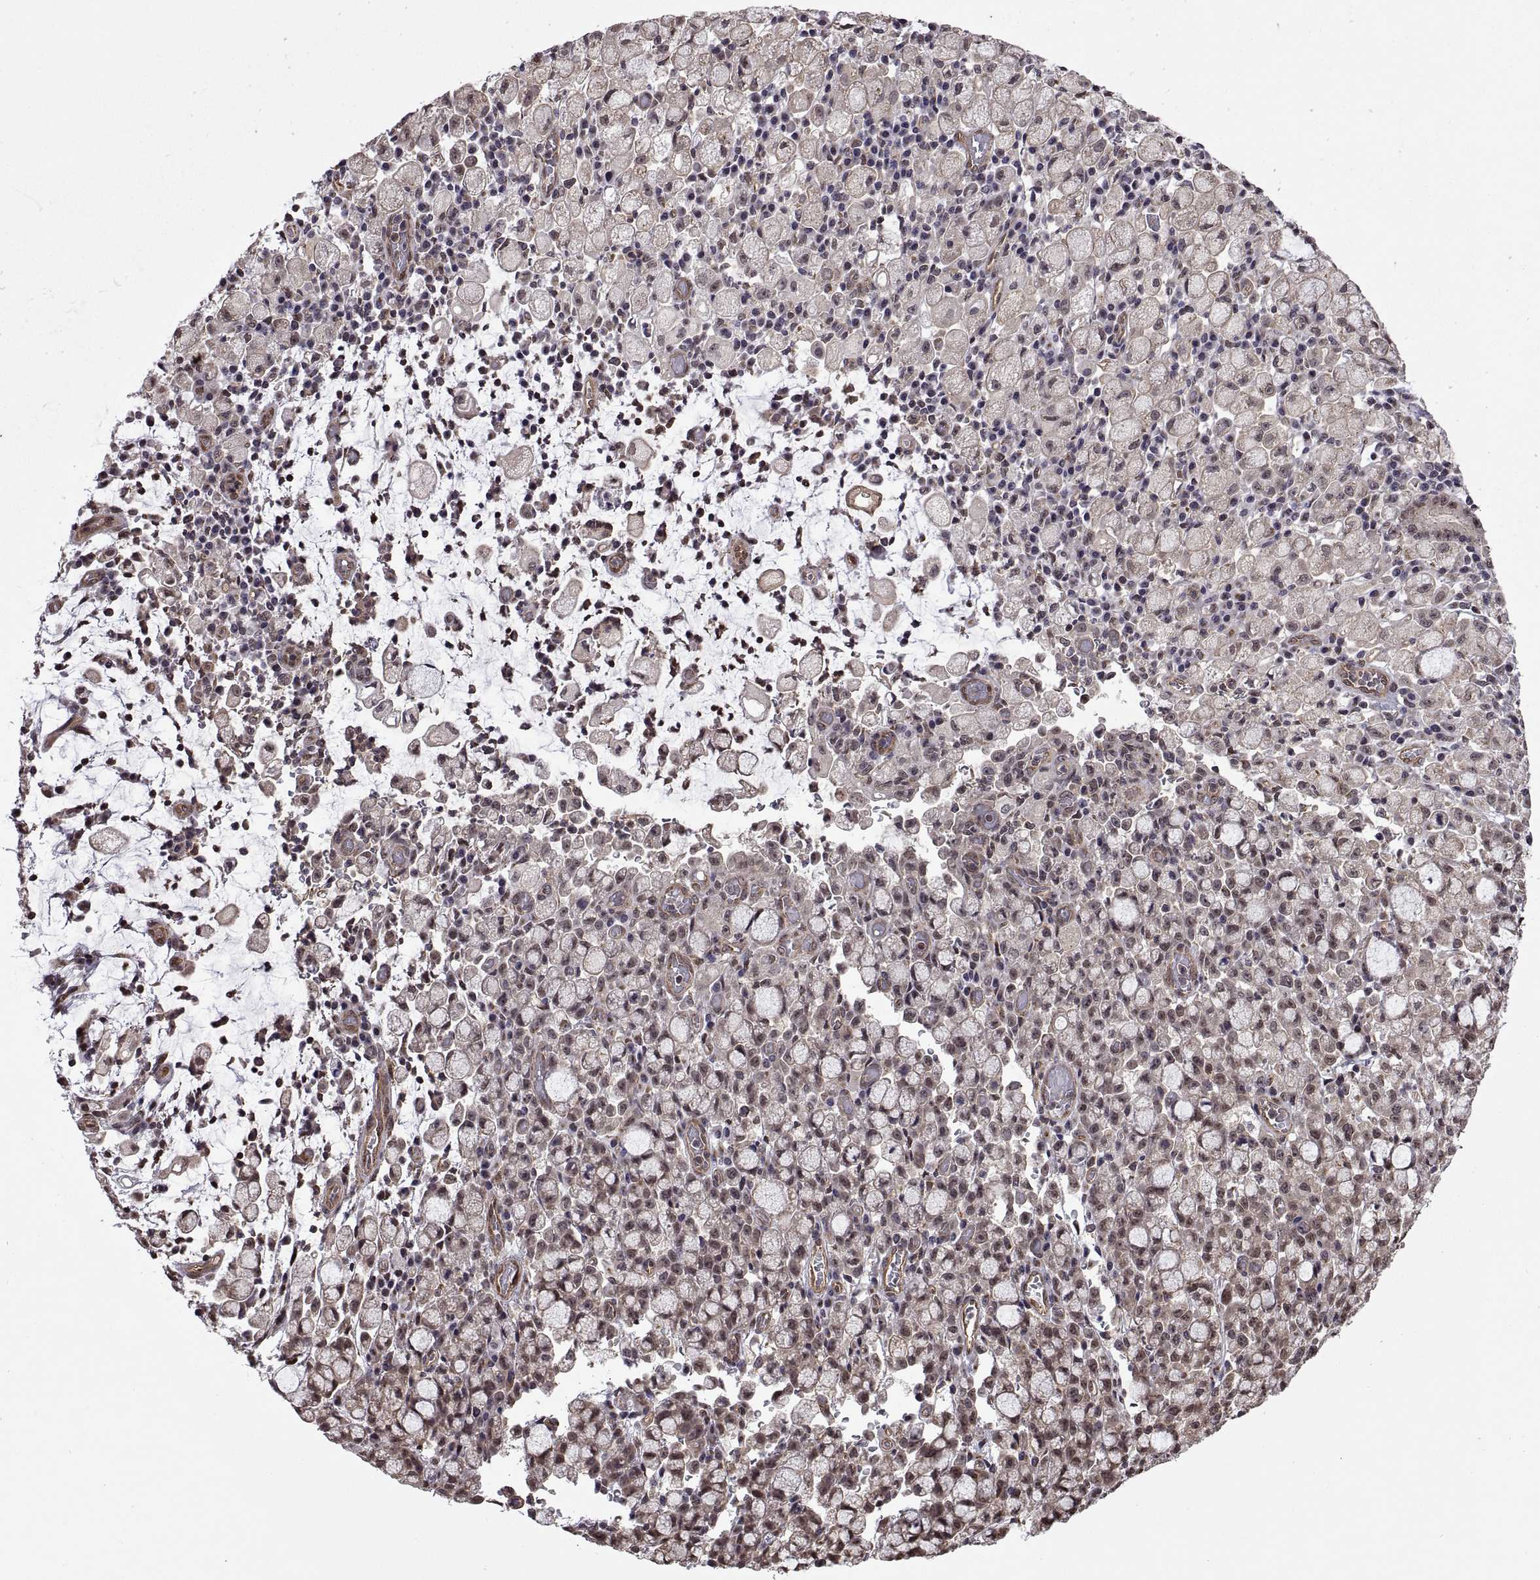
{"staining": {"intensity": "negative", "quantity": "none", "location": "none"}, "tissue": "stomach cancer", "cell_type": "Tumor cells", "image_type": "cancer", "snomed": [{"axis": "morphology", "description": "Adenocarcinoma, NOS"}, {"axis": "topography", "description": "Stomach"}], "caption": "A high-resolution photomicrograph shows immunohistochemistry staining of adenocarcinoma (stomach), which demonstrates no significant staining in tumor cells. (DAB (3,3'-diaminobenzidine) IHC, high magnification).", "gene": "ARRB1", "patient": {"sex": "male", "age": 58}}